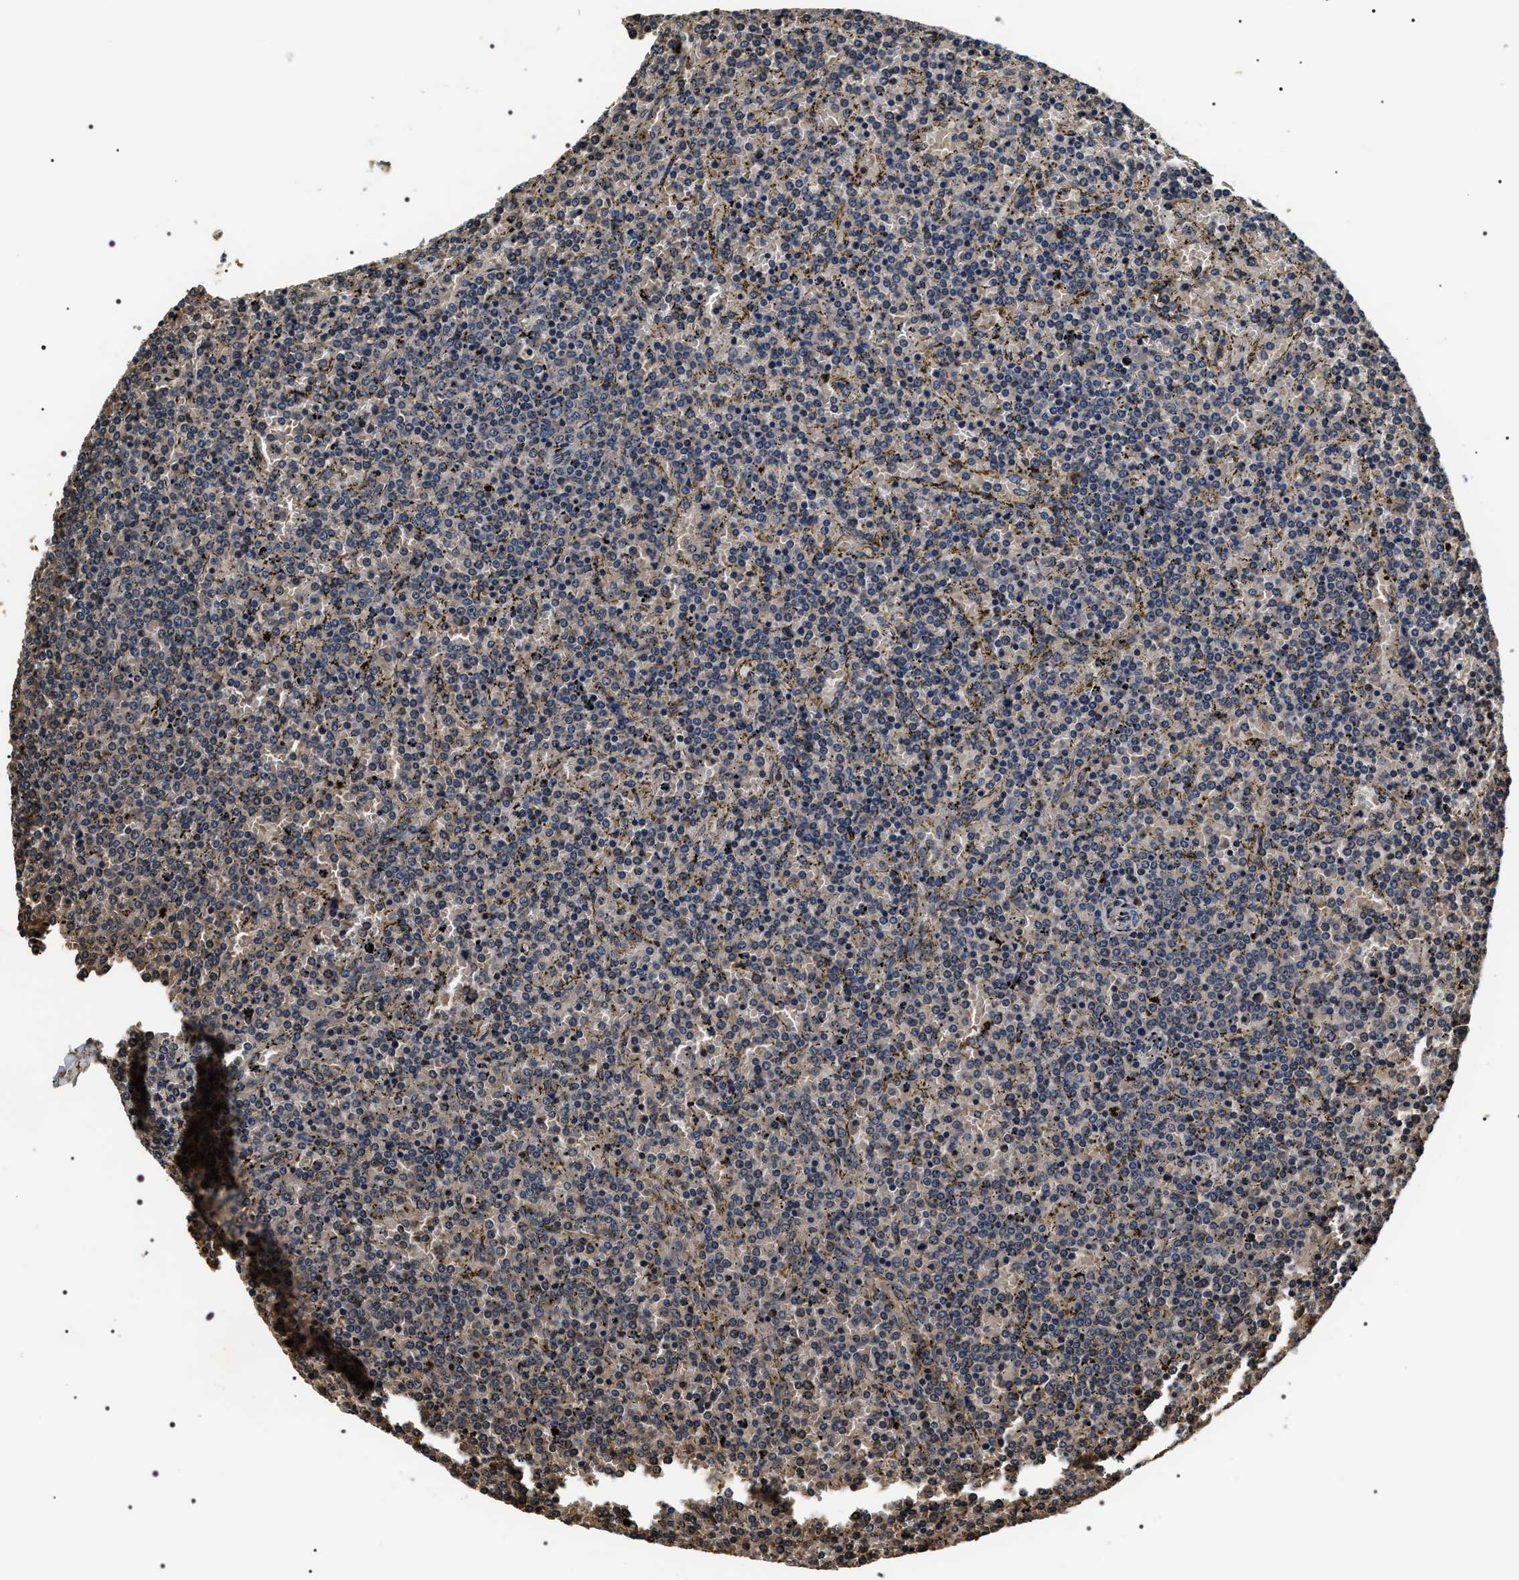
{"staining": {"intensity": "negative", "quantity": "none", "location": "none"}, "tissue": "lymphoma", "cell_type": "Tumor cells", "image_type": "cancer", "snomed": [{"axis": "morphology", "description": "Malignant lymphoma, non-Hodgkin's type, Low grade"}, {"axis": "topography", "description": "Spleen"}], "caption": "DAB (3,3'-diaminobenzidine) immunohistochemical staining of lymphoma exhibits no significant staining in tumor cells.", "gene": "ARHGAP22", "patient": {"sex": "female", "age": 77}}